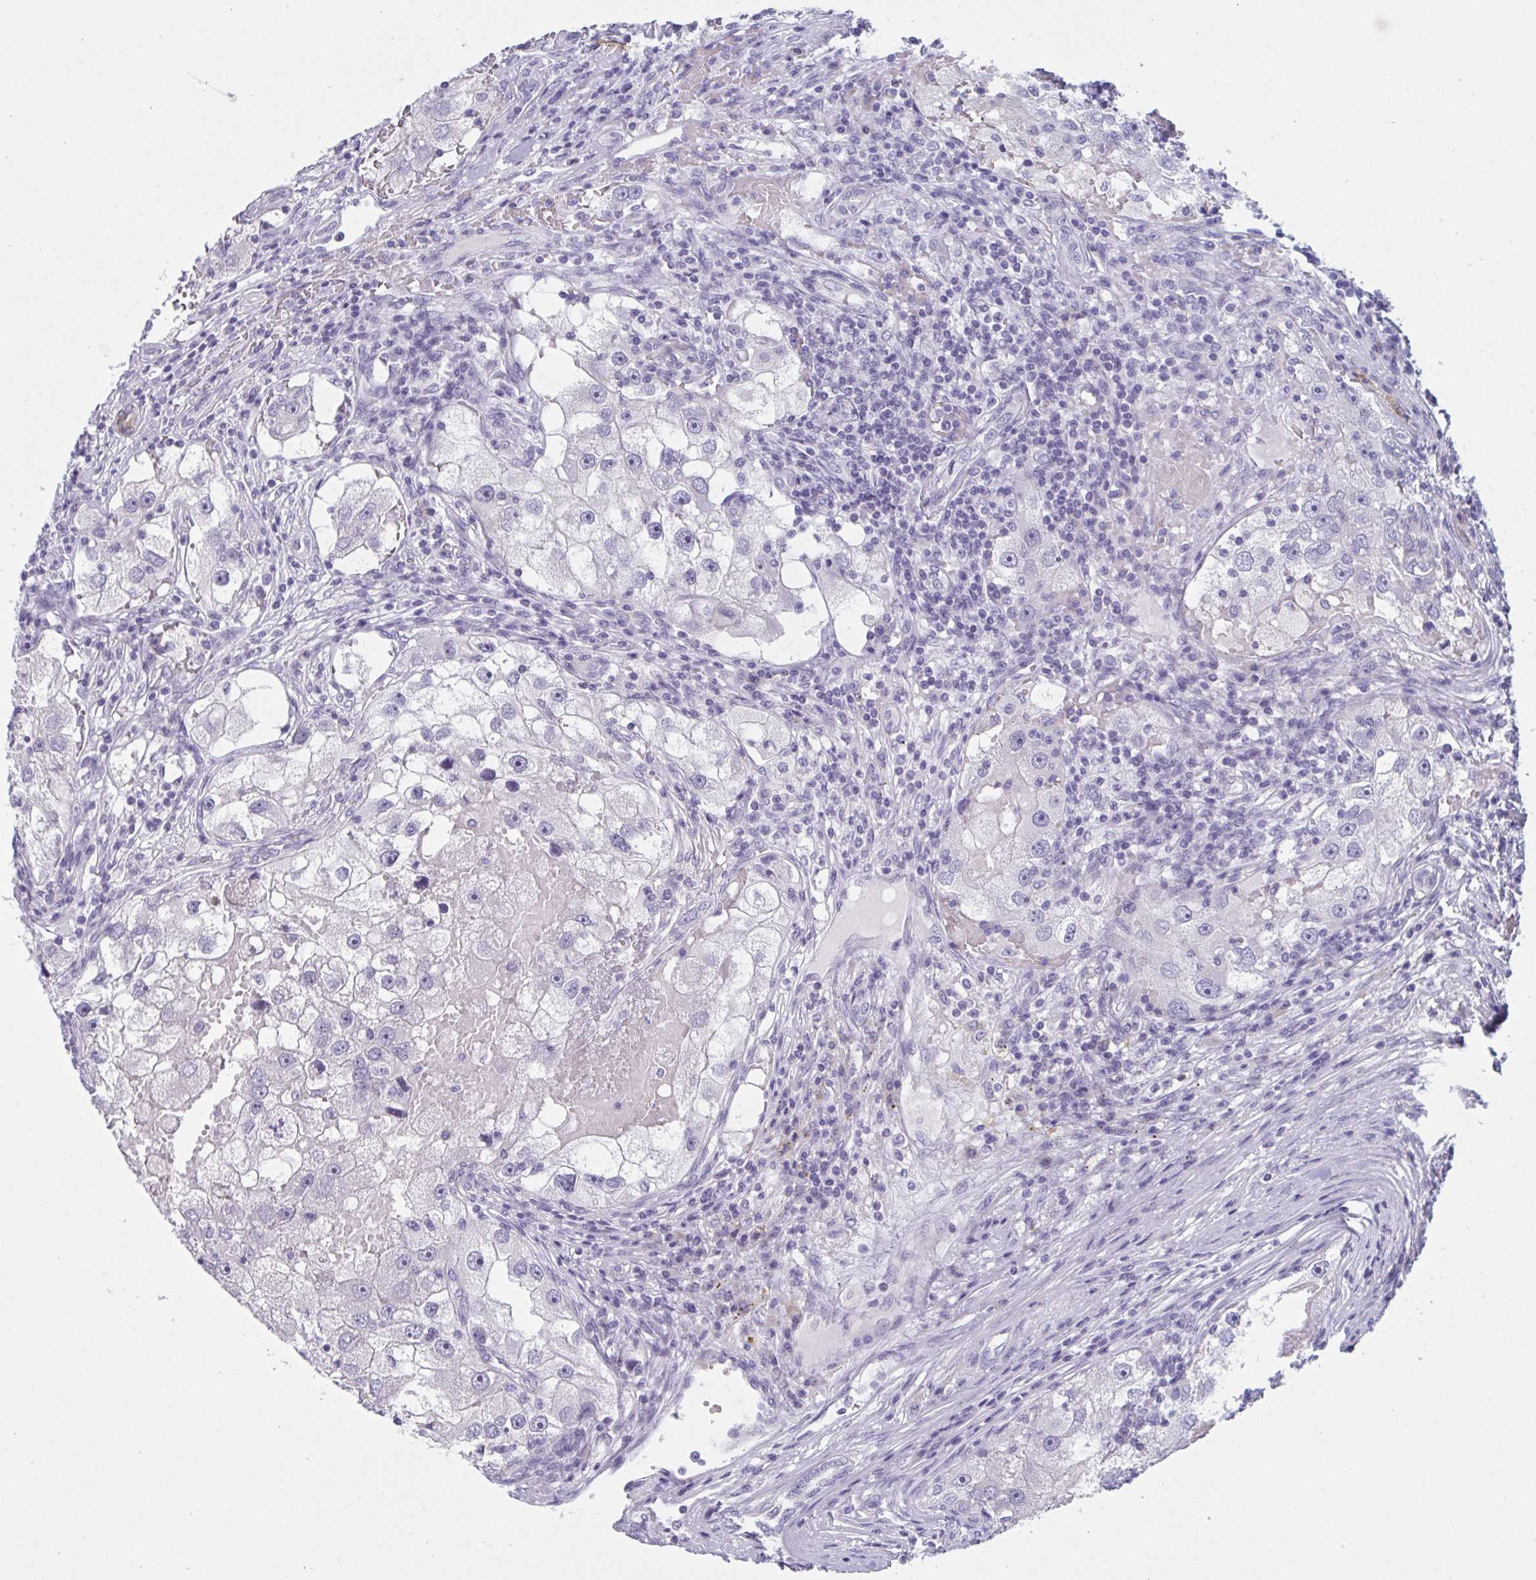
{"staining": {"intensity": "negative", "quantity": "none", "location": "none"}, "tissue": "renal cancer", "cell_type": "Tumor cells", "image_type": "cancer", "snomed": [{"axis": "morphology", "description": "Adenocarcinoma, NOS"}, {"axis": "topography", "description": "Kidney"}], "caption": "This is a image of IHC staining of renal cancer (adenocarcinoma), which shows no expression in tumor cells.", "gene": "HSD11B2", "patient": {"sex": "male", "age": 63}}